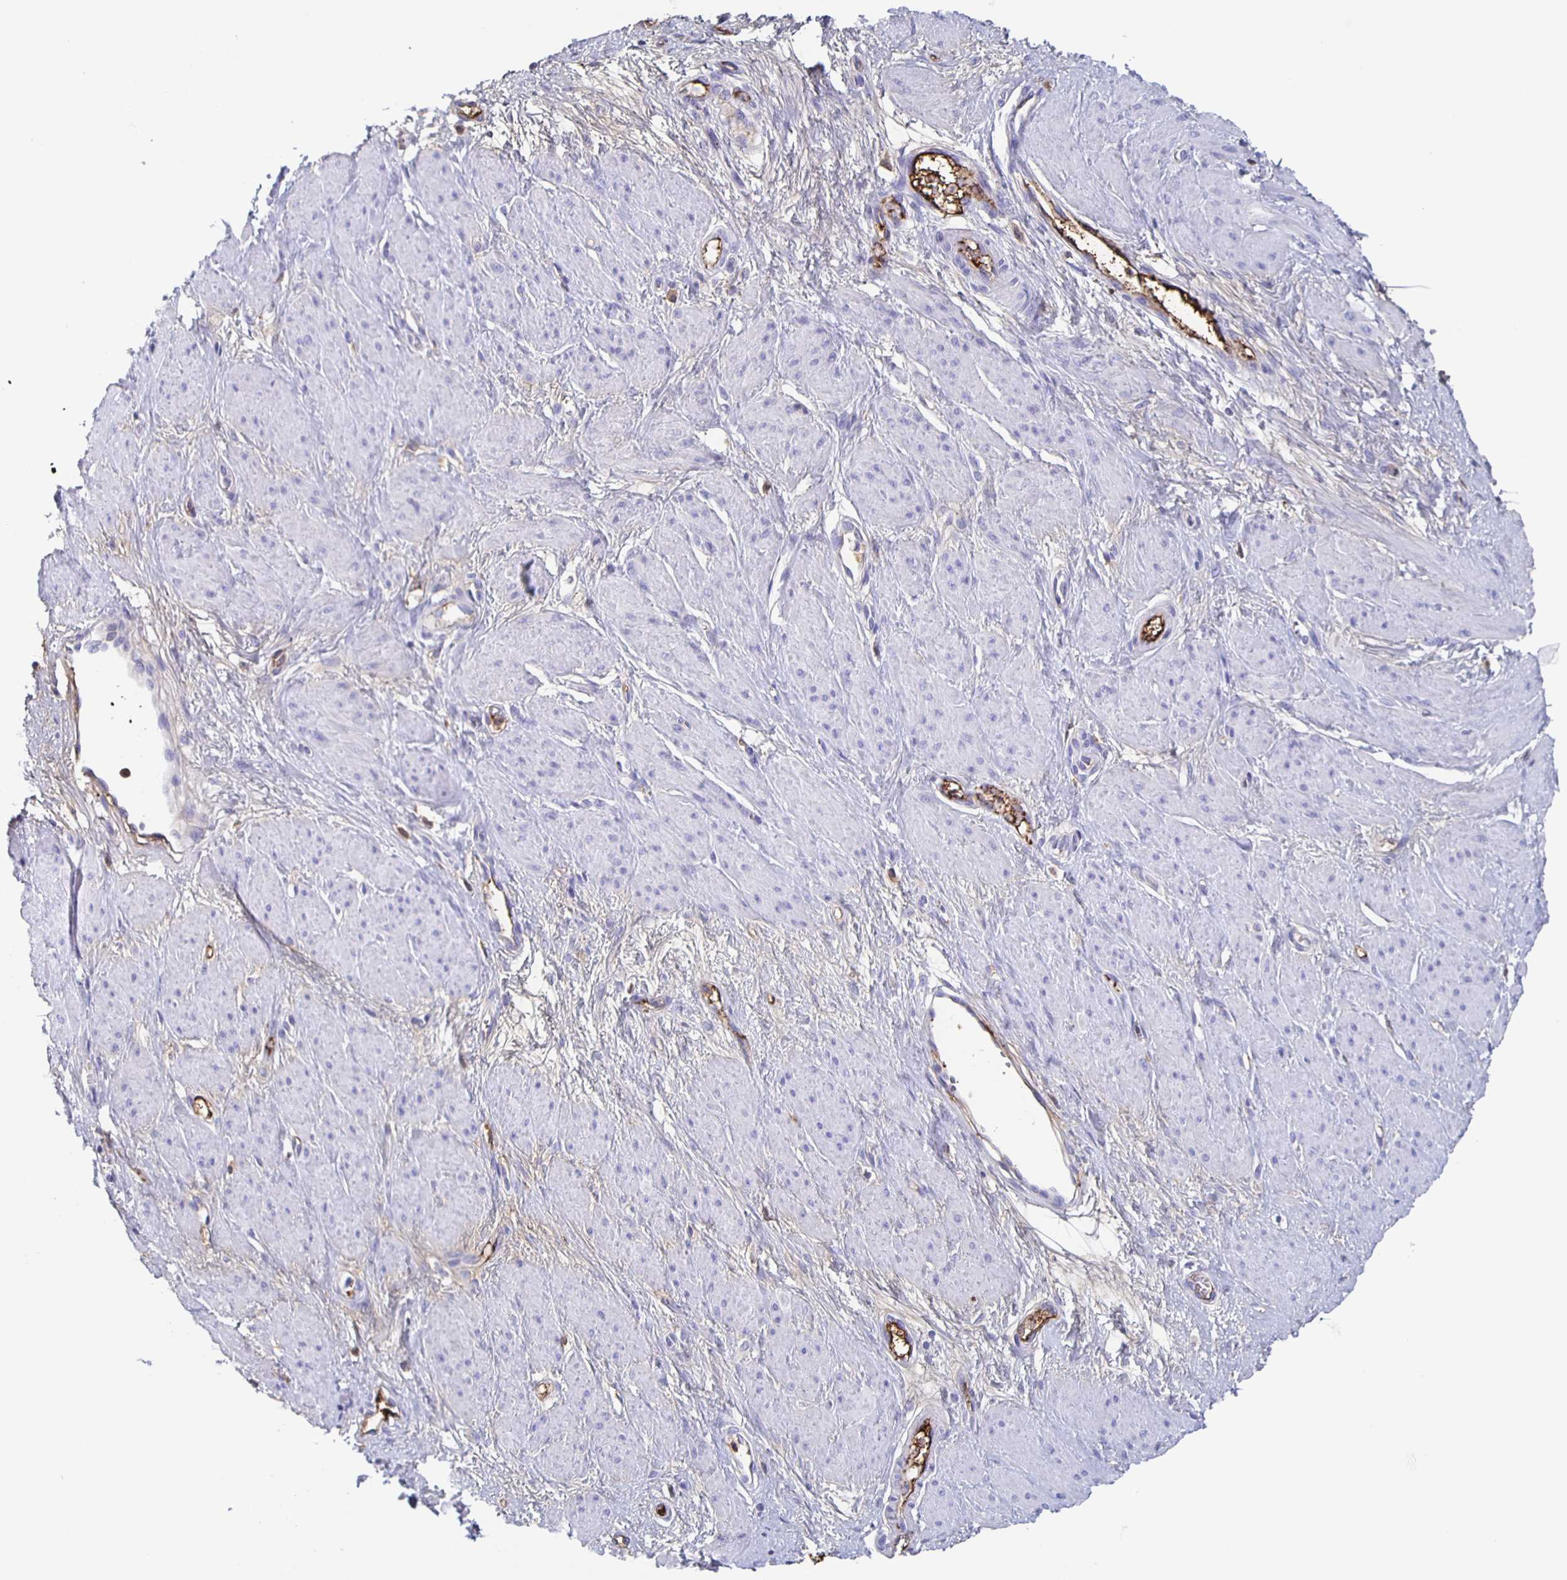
{"staining": {"intensity": "negative", "quantity": "none", "location": "none"}, "tissue": "smooth muscle", "cell_type": "Smooth muscle cells", "image_type": "normal", "snomed": [{"axis": "morphology", "description": "Normal tissue, NOS"}, {"axis": "topography", "description": "Smooth muscle"}, {"axis": "topography", "description": "Uterus"}], "caption": "This micrograph is of benign smooth muscle stained with immunohistochemistry (IHC) to label a protein in brown with the nuclei are counter-stained blue. There is no staining in smooth muscle cells.", "gene": "FGA", "patient": {"sex": "female", "age": 39}}